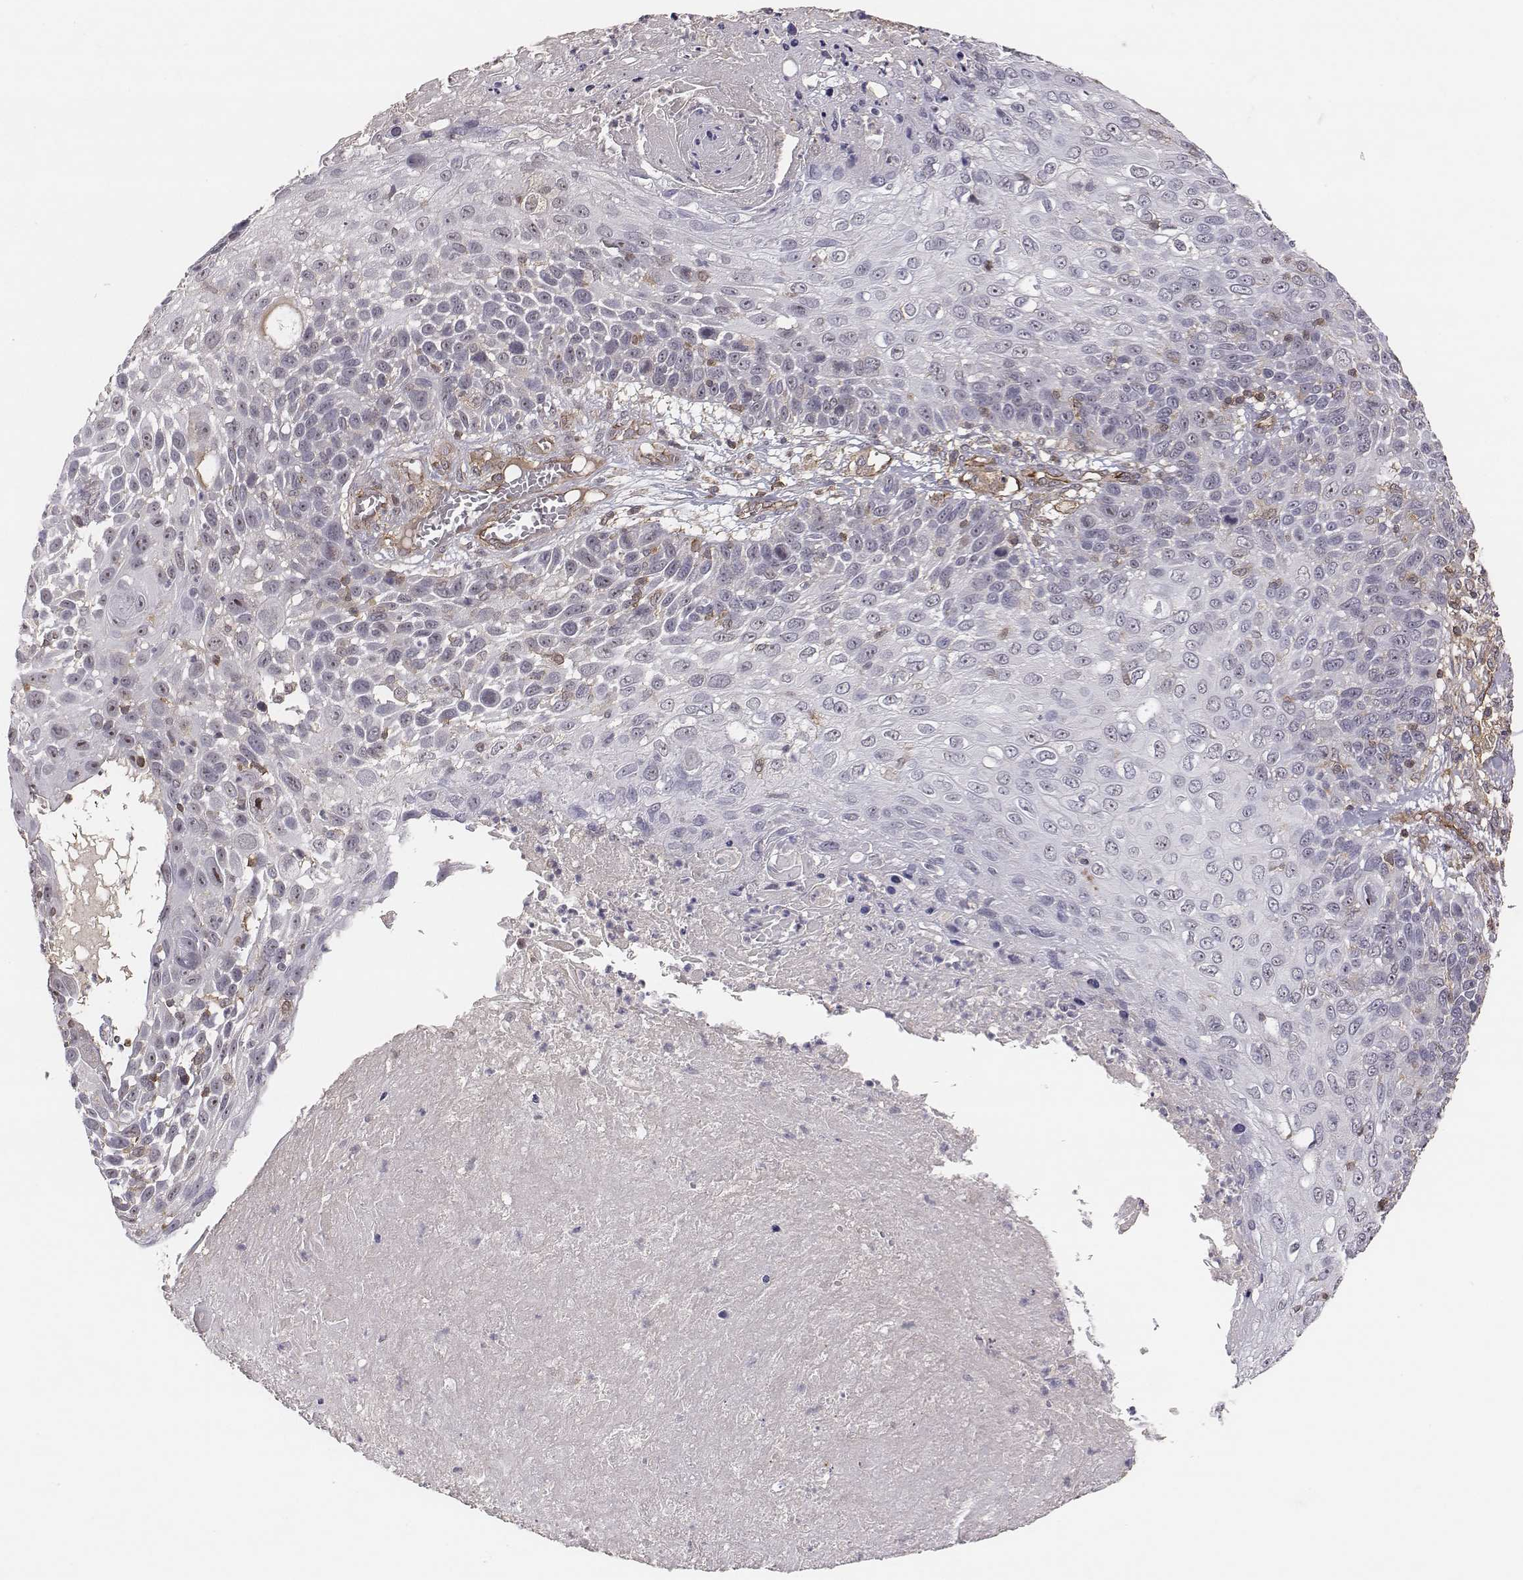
{"staining": {"intensity": "negative", "quantity": "none", "location": "none"}, "tissue": "skin cancer", "cell_type": "Tumor cells", "image_type": "cancer", "snomed": [{"axis": "morphology", "description": "Squamous cell carcinoma, NOS"}, {"axis": "topography", "description": "Skin"}], "caption": "Immunohistochemistry image of neoplastic tissue: human squamous cell carcinoma (skin) stained with DAB (3,3'-diaminobenzidine) demonstrates no significant protein positivity in tumor cells. The staining is performed using DAB brown chromogen with nuclei counter-stained in using hematoxylin.", "gene": "PTPRG", "patient": {"sex": "male", "age": 92}}